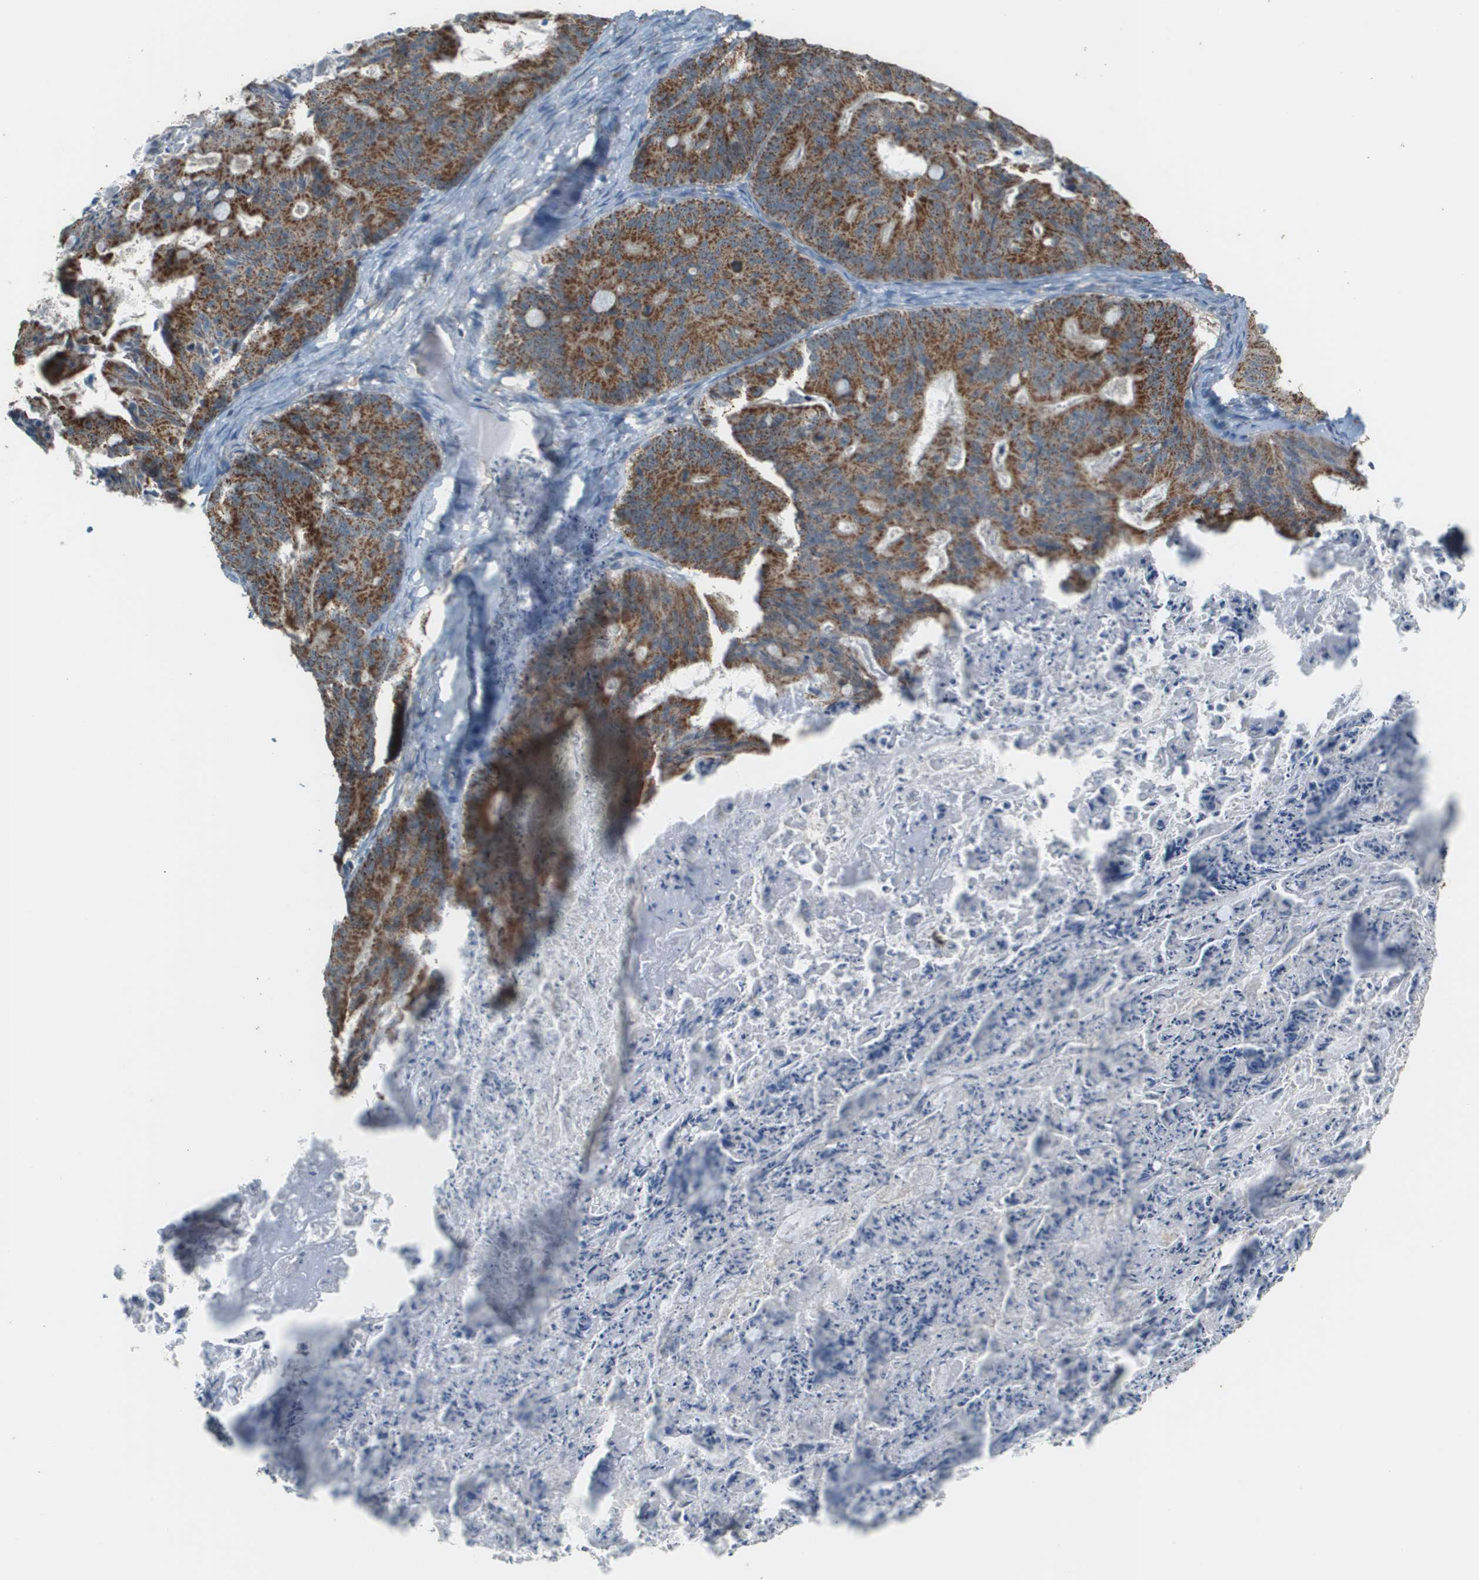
{"staining": {"intensity": "strong", "quantity": ">75%", "location": "cytoplasmic/membranous"}, "tissue": "ovarian cancer", "cell_type": "Tumor cells", "image_type": "cancer", "snomed": [{"axis": "morphology", "description": "Cystadenocarcinoma, mucinous, NOS"}, {"axis": "topography", "description": "Ovary"}], "caption": "The micrograph displays a brown stain indicating the presence of a protein in the cytoplasmic/membranous of tumor cells in mucinous cystadenocarcinoma (ovarian). (Stains: DAB in brown, nuclei in blue, Microscopy: brightfield microscopy at high magnification).", "gene": "FH", "patient": {"sex": "female", "age": 37}}